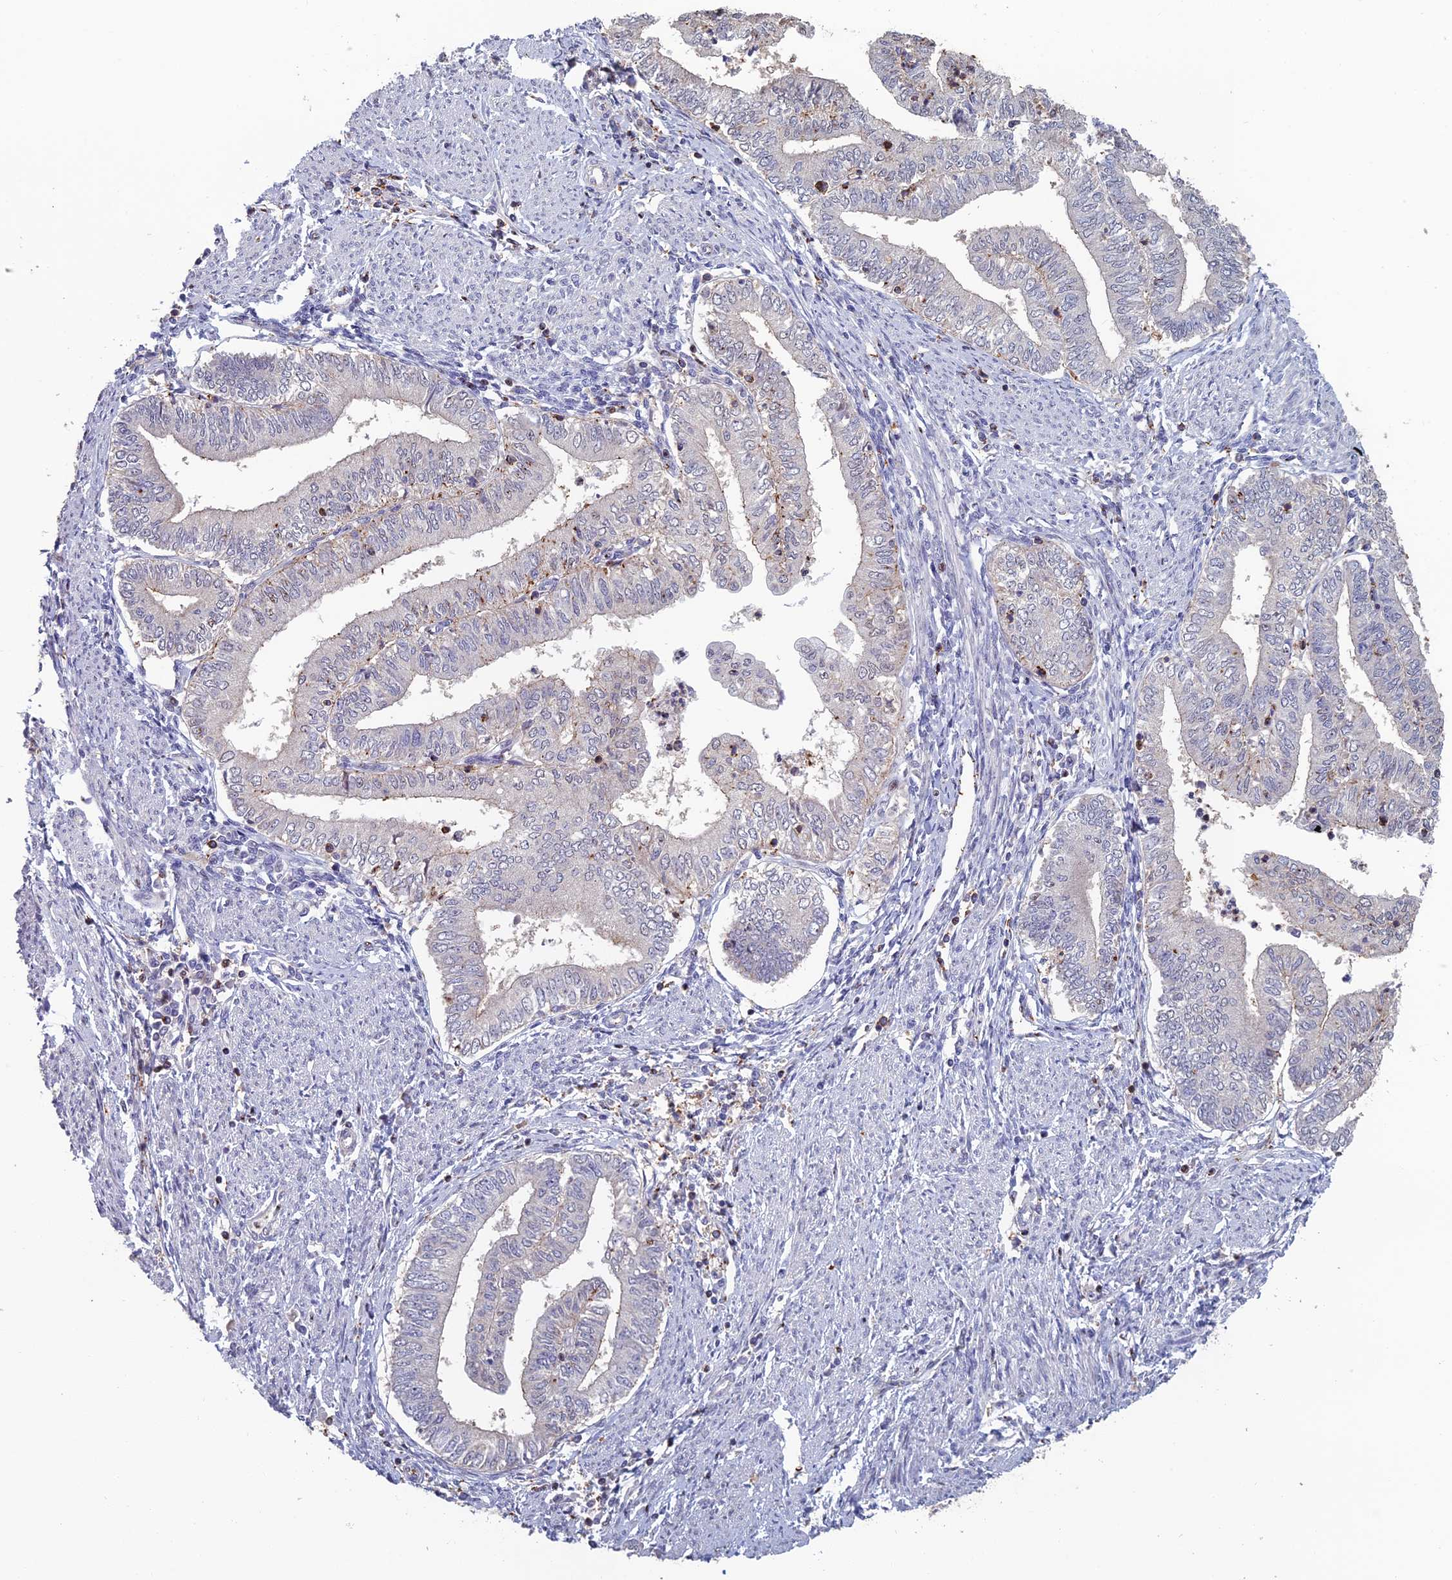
{"staining": {"intensity": "negative", "quantity": "none", "location": "none"}, "tissue": "endometrial cancer", "cell_type": "Tumor cells", "image_type": "cancer", "snomed": [{"axis": "morphology", "description": "Adenocarcinoma, NOS"}, {"axis": "topography", "description": "Endometrium"}], "caption": "DAB (3,3'-diaminobenzidine) immunohistochemical staining of human endometrial adenocarcinoma reveals no significant staining in tumor cells.", "gene": "C15orf62", "patient": {"sex": "female", "age": 66}}